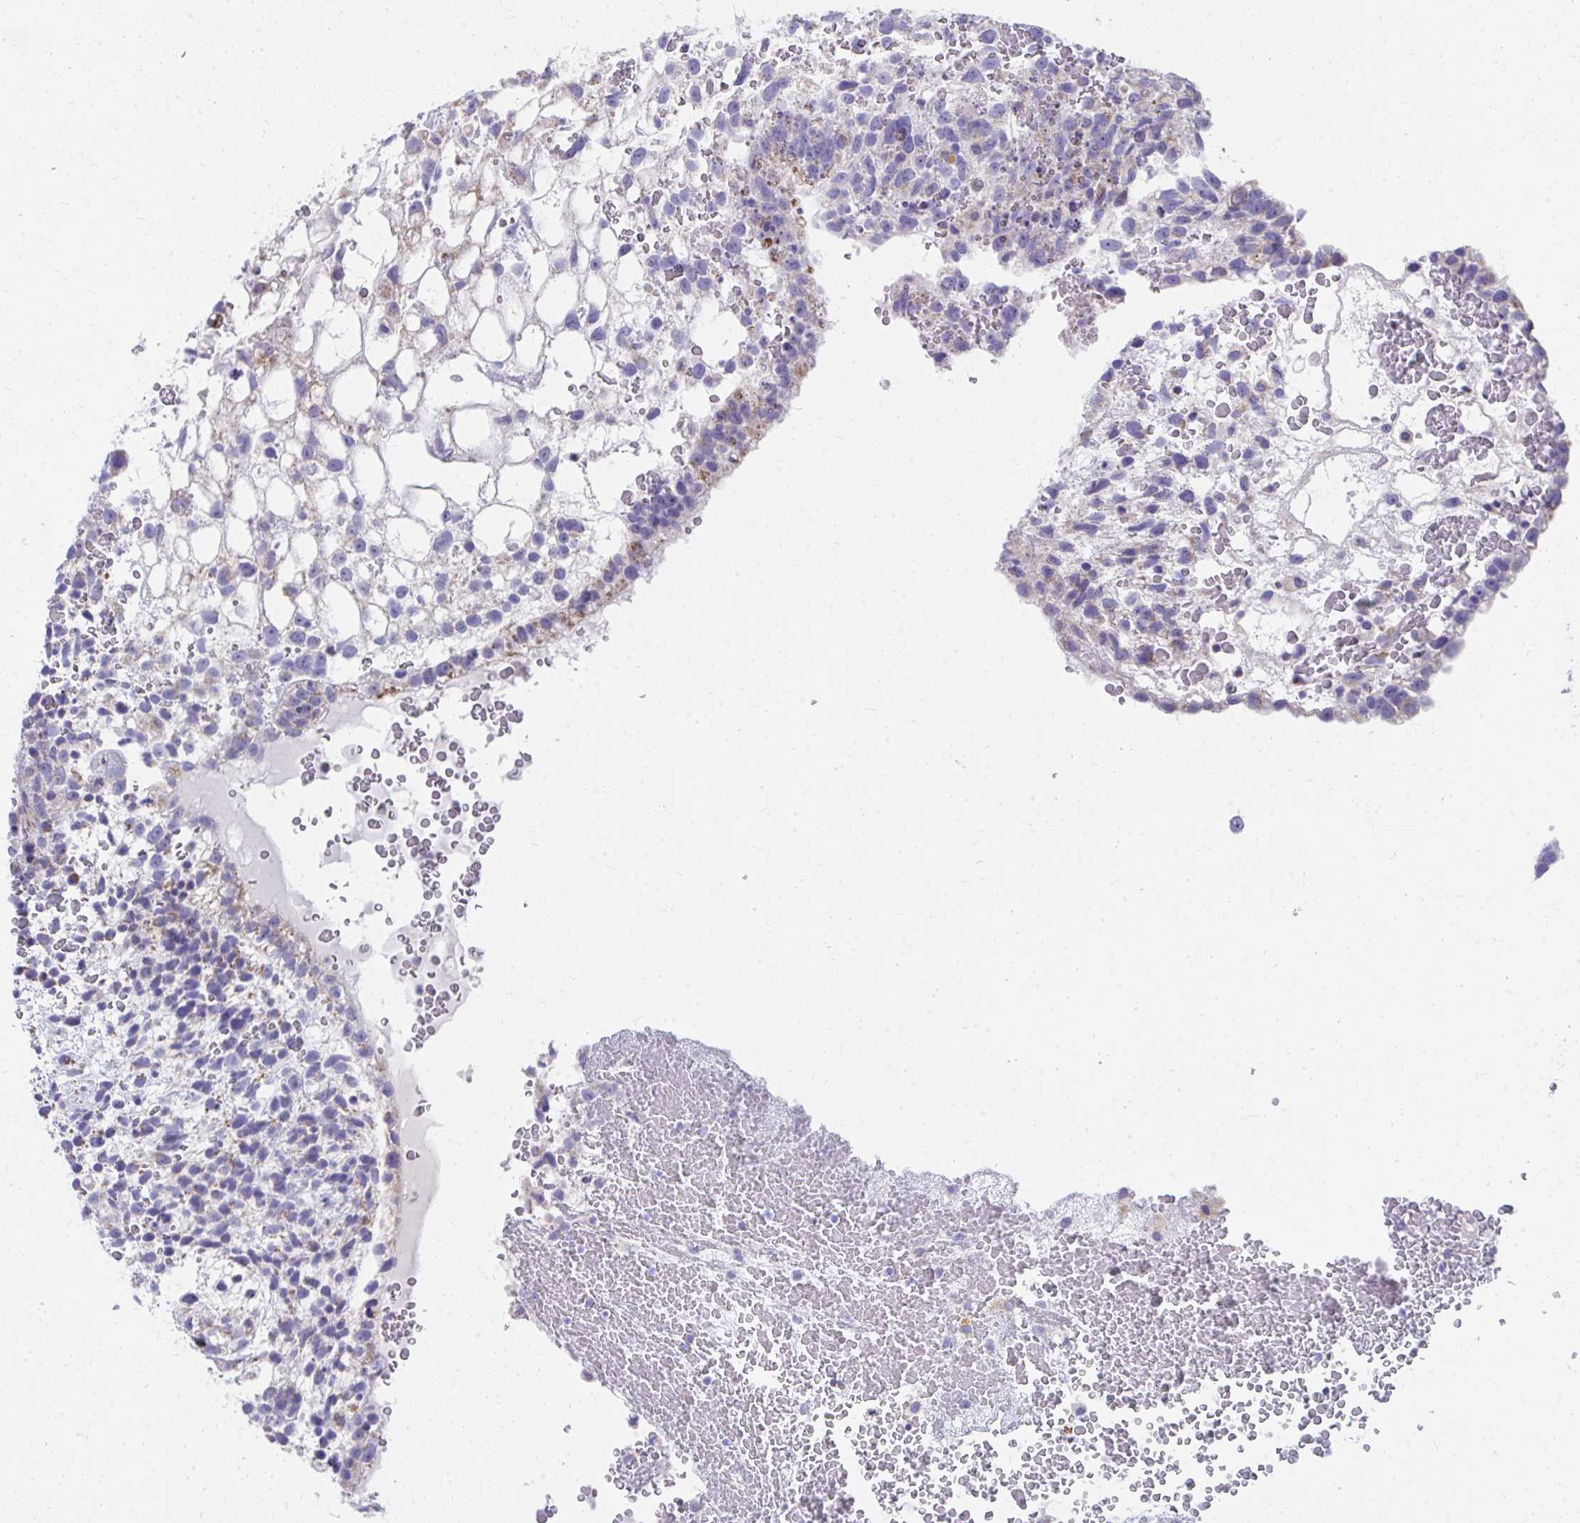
{"staining": {"intensity": "negative", "quantity": "none", "location": "none"}, "tissue": "testis cancer", "cell_type": "Tumor cells", "image_type": "cancer", "snomed": [{"axis": "morphology", "description": "Normal tissue, NOS"}, {"axis": "morphology", "description": "Carcinoma, Embryonal, NOS"}, {"axis": "topography", "description": "Testis"}], "caption": "This is a image of IHC staining of embryonal carcinoma (testis), which shows no expression in tumor cells.", "gene": "IL37", "patient": {"sex": "male", "age": 32}}